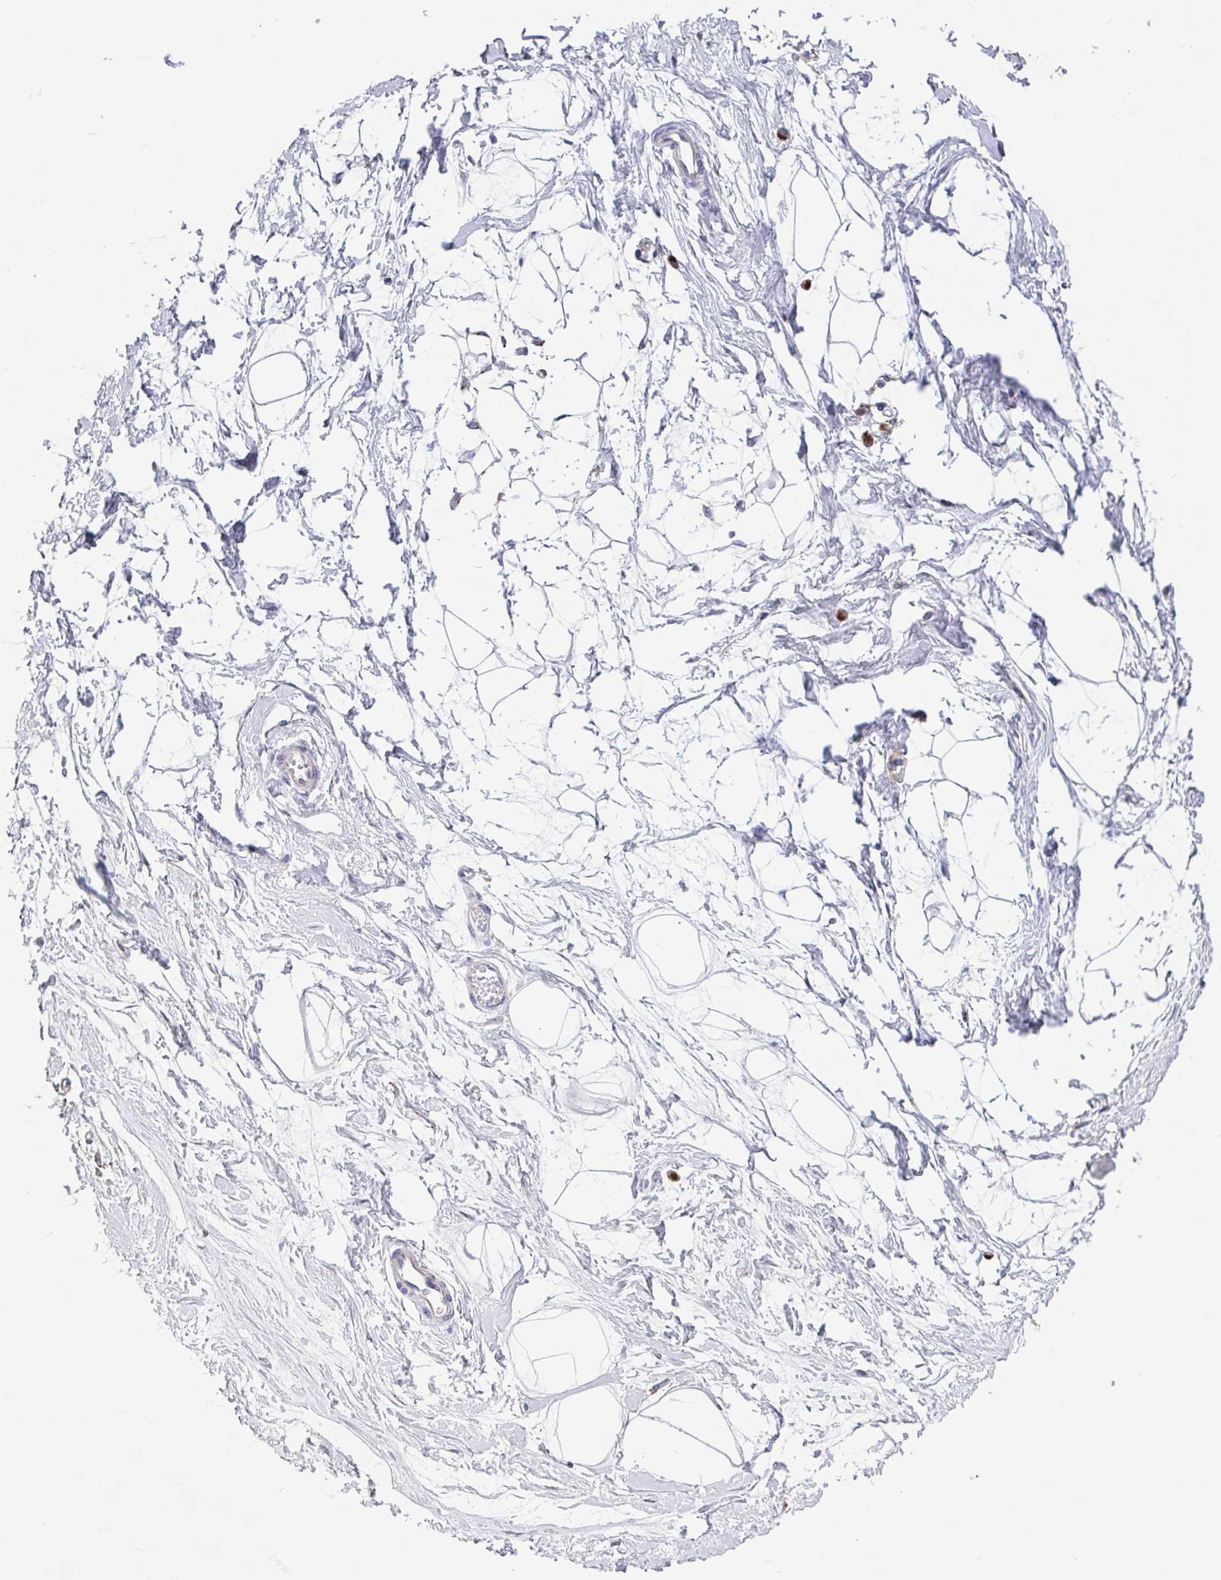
{"staining": {"intensity": "negative", "quantity": "none", "location": "none"}, "tissue": "breast", "cell_type": "Adipocytes", "image_type": "normal", "snomed": [{"axis": "morphology", "description": "Normal tissue, NOS"}, {"axis": "topography", "description": "Breast"}], "caption": "The micrograph exhibits no staining of adipocytes in benign breast.", "gene": "PROSER3", "patient": {"sex": "female", "age": 45}}